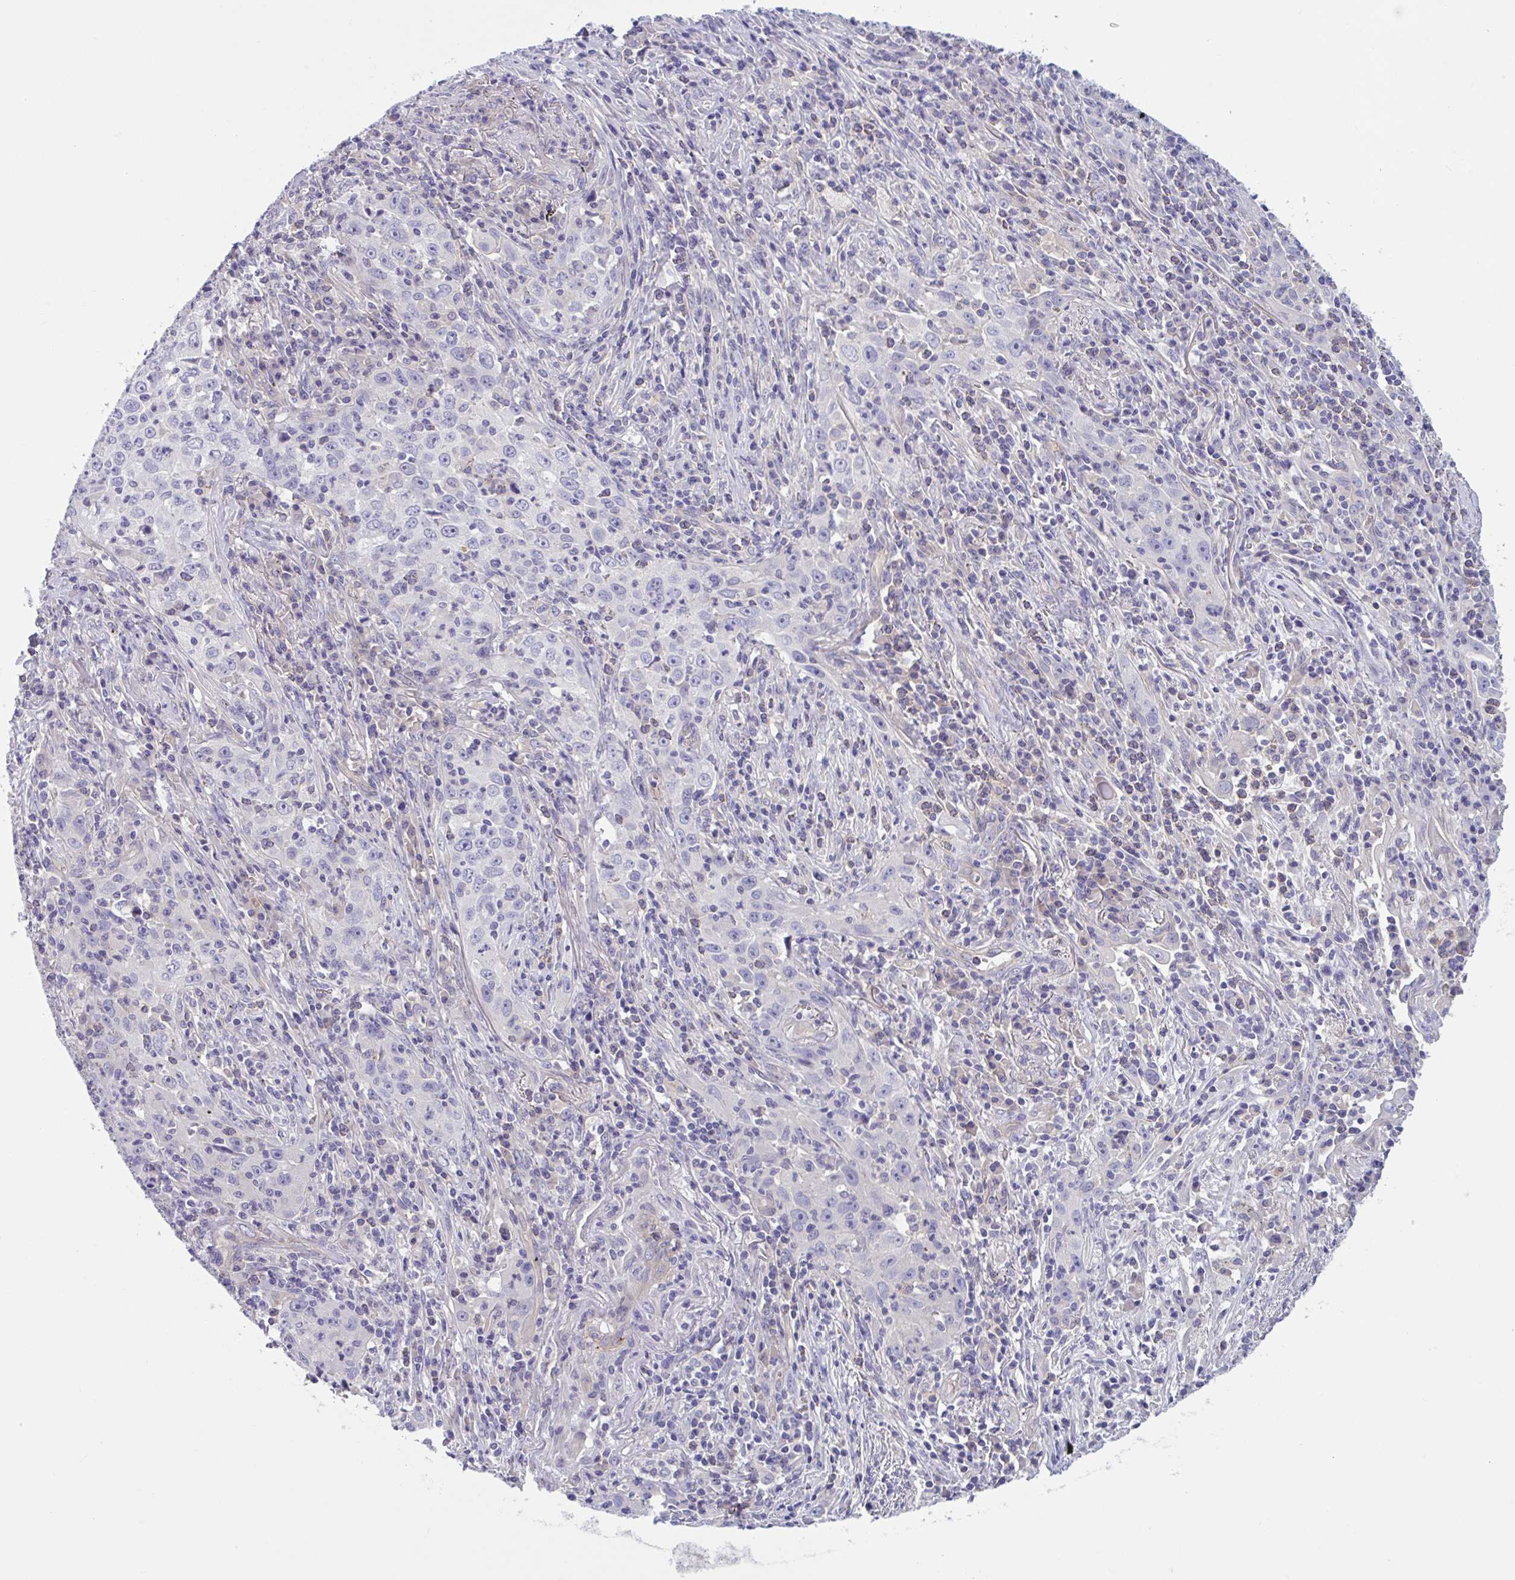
{"staining": {"intensity": "negative", "quantity": "none", "location": "none"}, "tissue": "lung cancer", "cell_type": "Tumor cells", "image_type": "cancer", "snomed": [{"axis": "morphology", "description": "Squamous cell carcinoma, NOS"}, {"axis": "topography", "description": "Lung"}], "caption": "There is no significant staining in tumor cells of lung squamous cell carcinoma.", "gene": "TTC7B", "patient": {"sex": "male", "age": 71}}